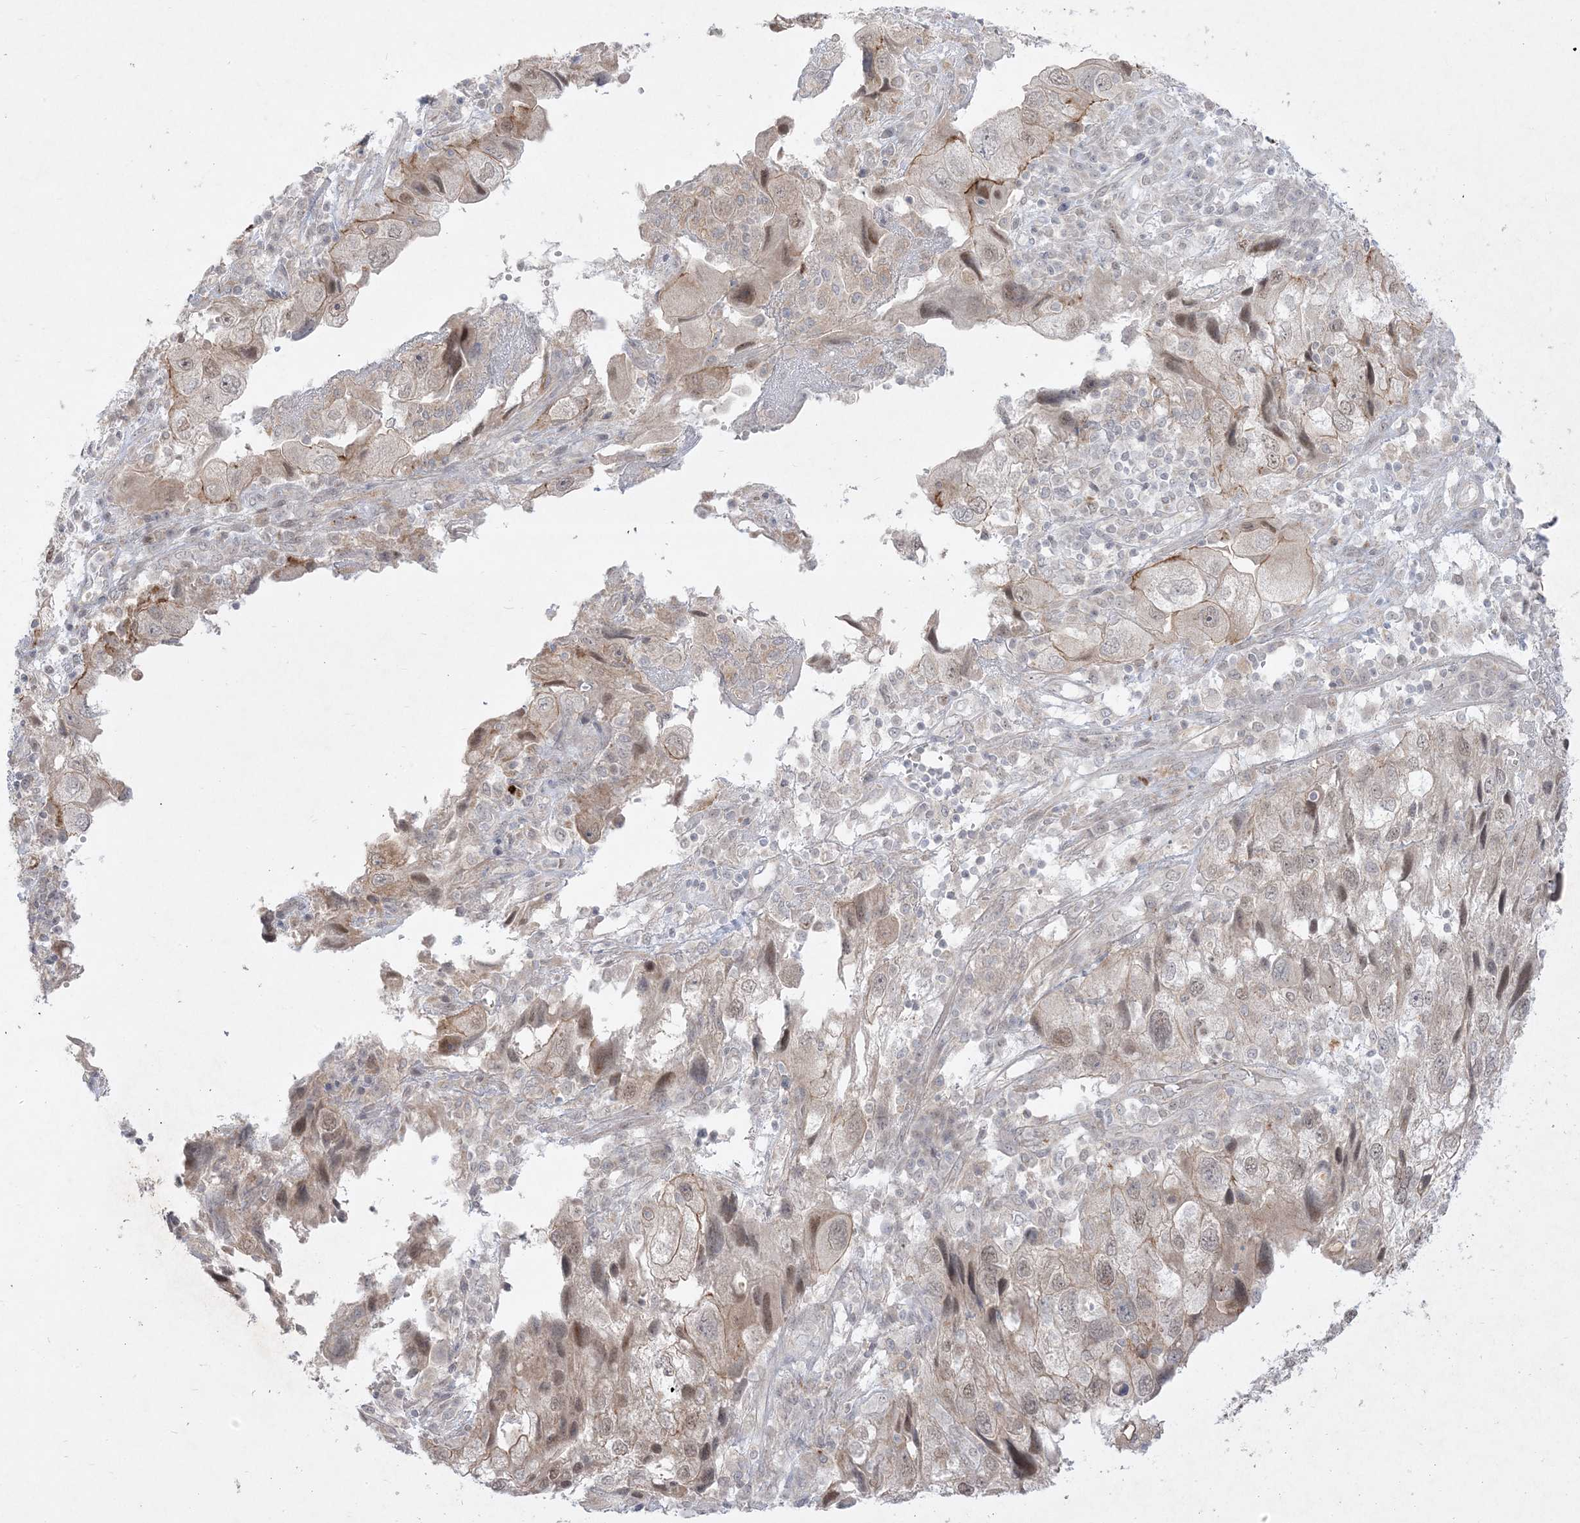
{"staining": {"intensity": "weak", "quantity": "25%-75%", "location": "cytoplasmic/membranous,nuclear"}, "tissue": "endometrial cancer", "cell_type": "Tumor cells", "image_type": "cancer", "snomed": [{"axis": "morphology", "description": "Adenocarcinoma, NOS"}, {"axis": "topography", "description": "Endometrium"}], "caption": "A photomicrograph of human adenocarcinoma (endometrial) stained for a protein displays weak cytoplasmic/membranous and nuclear brown staining in tumor cells. (DAB IHC with brightfield microscopy, high magnification).", "gene": "PTK6", "patient": {"sex": "female", "age": 49}}